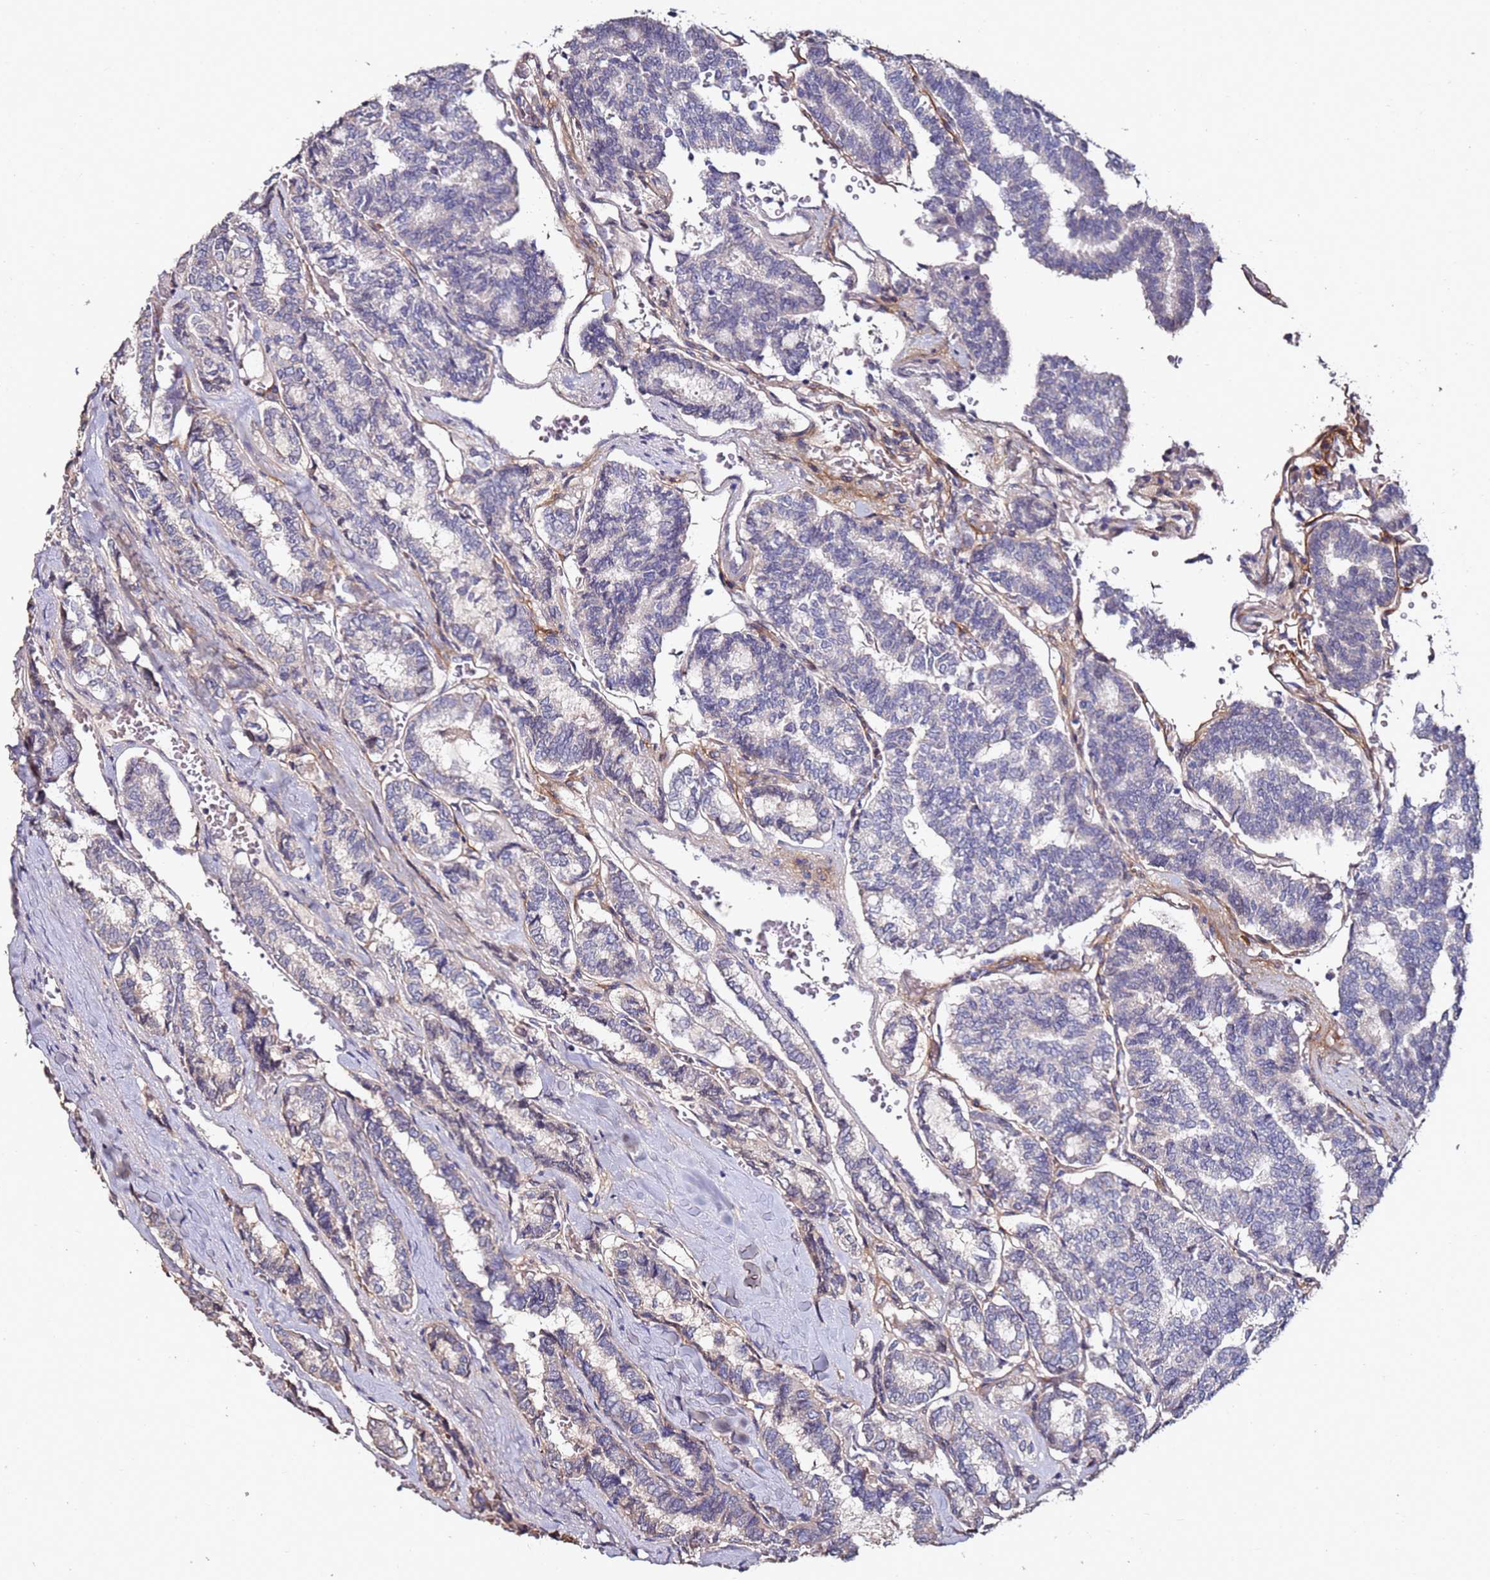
{"staining": {"intensity": "negative", "quantity": "none", "location": "none"}, "tissue": "thyroid cancer", "cell_type": "Tumor cells", "image_type": "cancer", "snomed": [{"axis": "morphology", "description": "Papillary adenocarcinoma, NOS"}, {"axis": "topography", "description": "Thyroid gland"}], "caption": "Human thyroid papillary adenocarcinoma stained for a protein using immunohistochemistry (IHC) exhibits no positivity in tumor cells.", "gene": "C3orf80", "patient": {"sex": "female", "age": 35}}